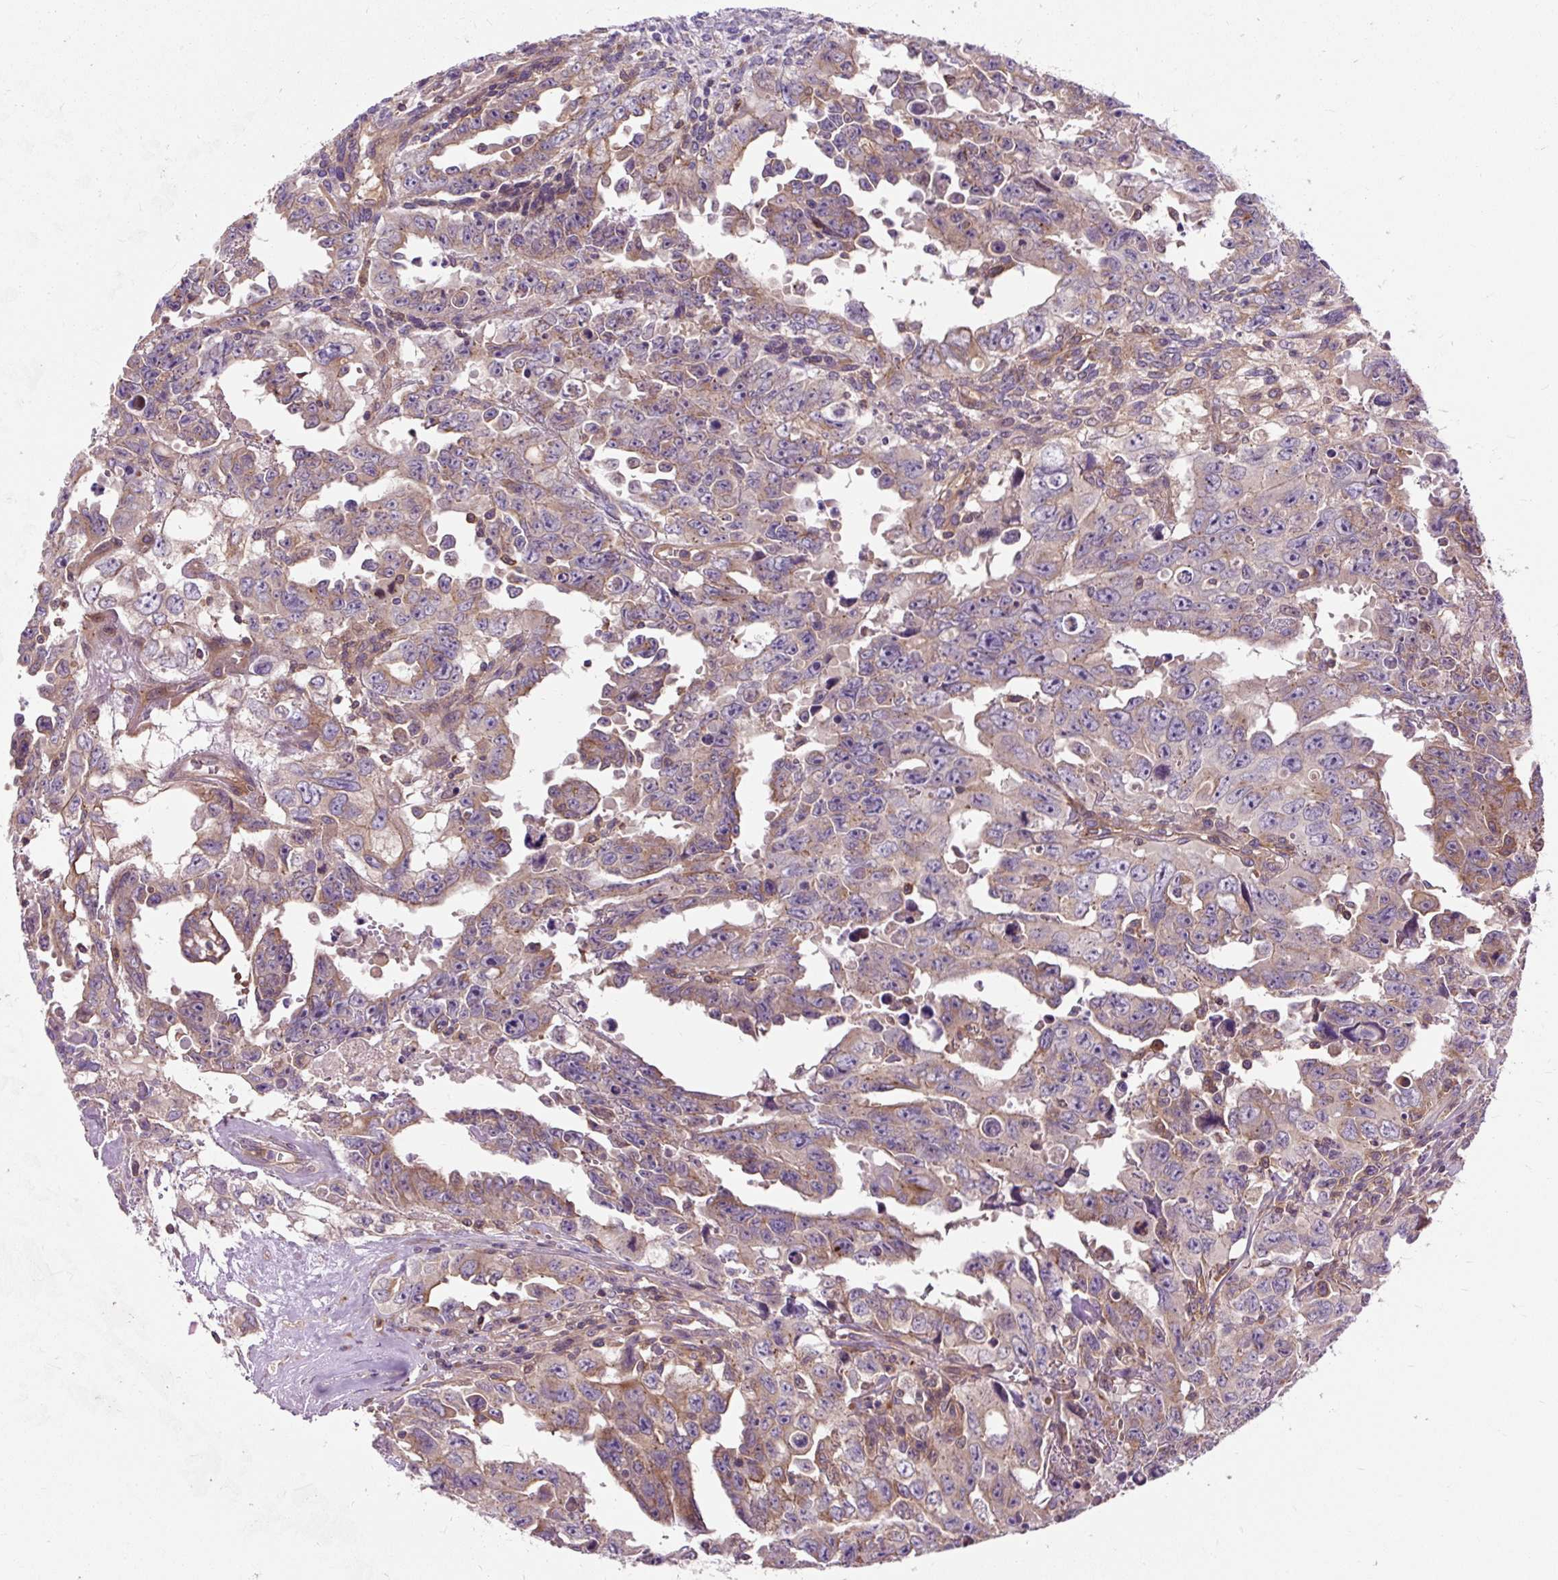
{"staining": {"intensity": "moderate", "quantity": "25%-75%", "location": "cytoplasmic/membranous"}, "tissue": "testis cancer", "cell_type": "Tumor cells", "image_type": "cancer", "snomed": [{"axis": "morphology", "description": "Carcinoma, Embryonal, NOS"}, {"axis": "topography", "description": "Testis"}], "caption": "High-power microscopy captured an immunohistochemistry (IHC) micrograph of embryonal carcinoma (testis), revealing moderate cytoplasmic/membranous expression in about 25%-75% of tumor cells.", "gene": "PCDHGB3", "patient": {"sex": "male", "age": 24}}